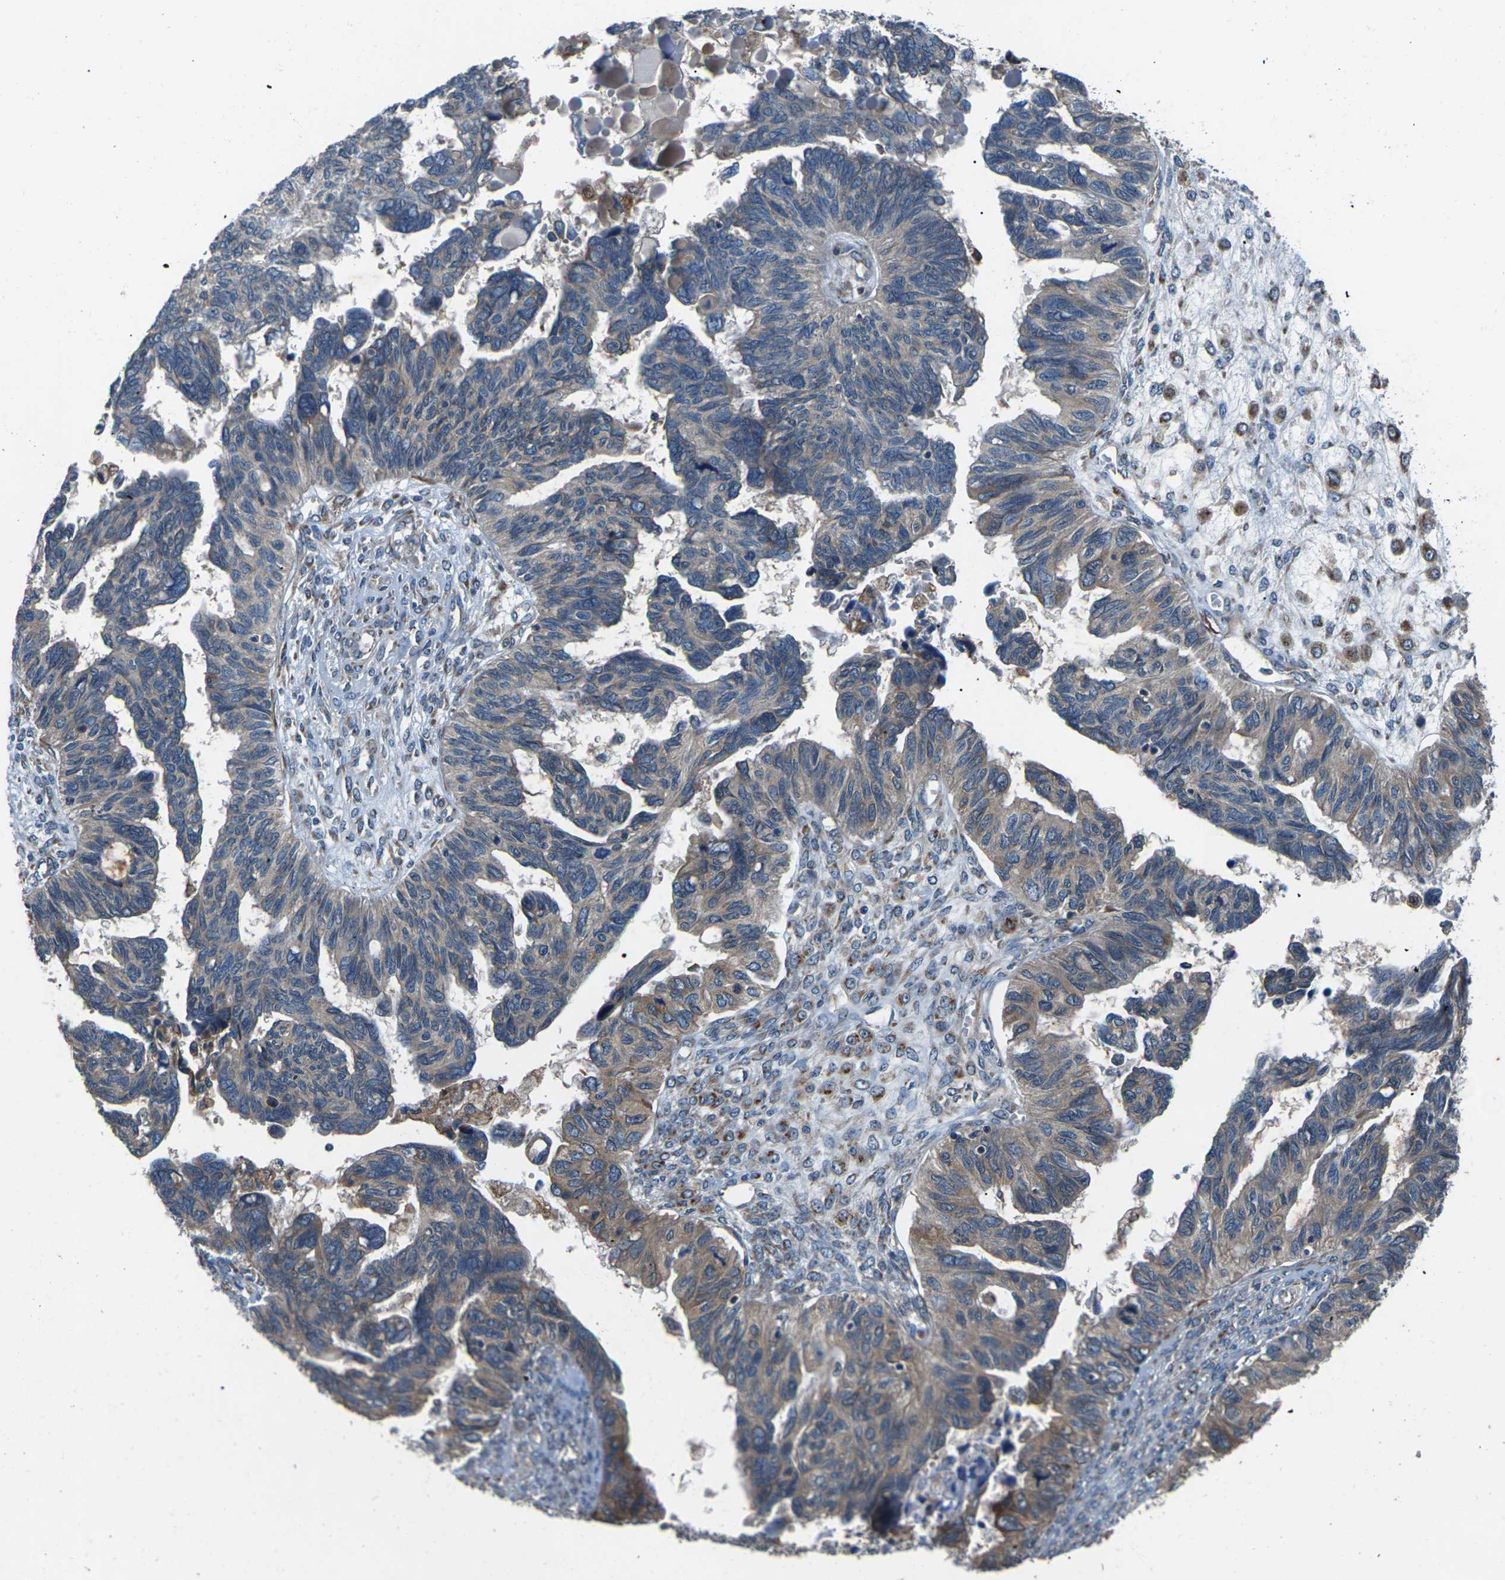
{"staining": {"intensity": "moderate", "quantity": "25%-75%", "location": "cytoplasmic/membranous"}, "tissue": "ovarian cancer", "cell_type": "Tumor cells", "image_type": "cancer", "snomed": [{"axis": "morphology", "description": "Cystadenocarcinoma, serous, NOS"}, {"axis": "topography", "description": "Ovary"}], "caption": "Brown immunohistochemical staining in ovarian cancer demonstrates moderate cytoplasmic/membranous positivity in about 25%-75% of tumor cells.", "gene": "GABRP", "patient": {"sex": "female", "age": 79}}